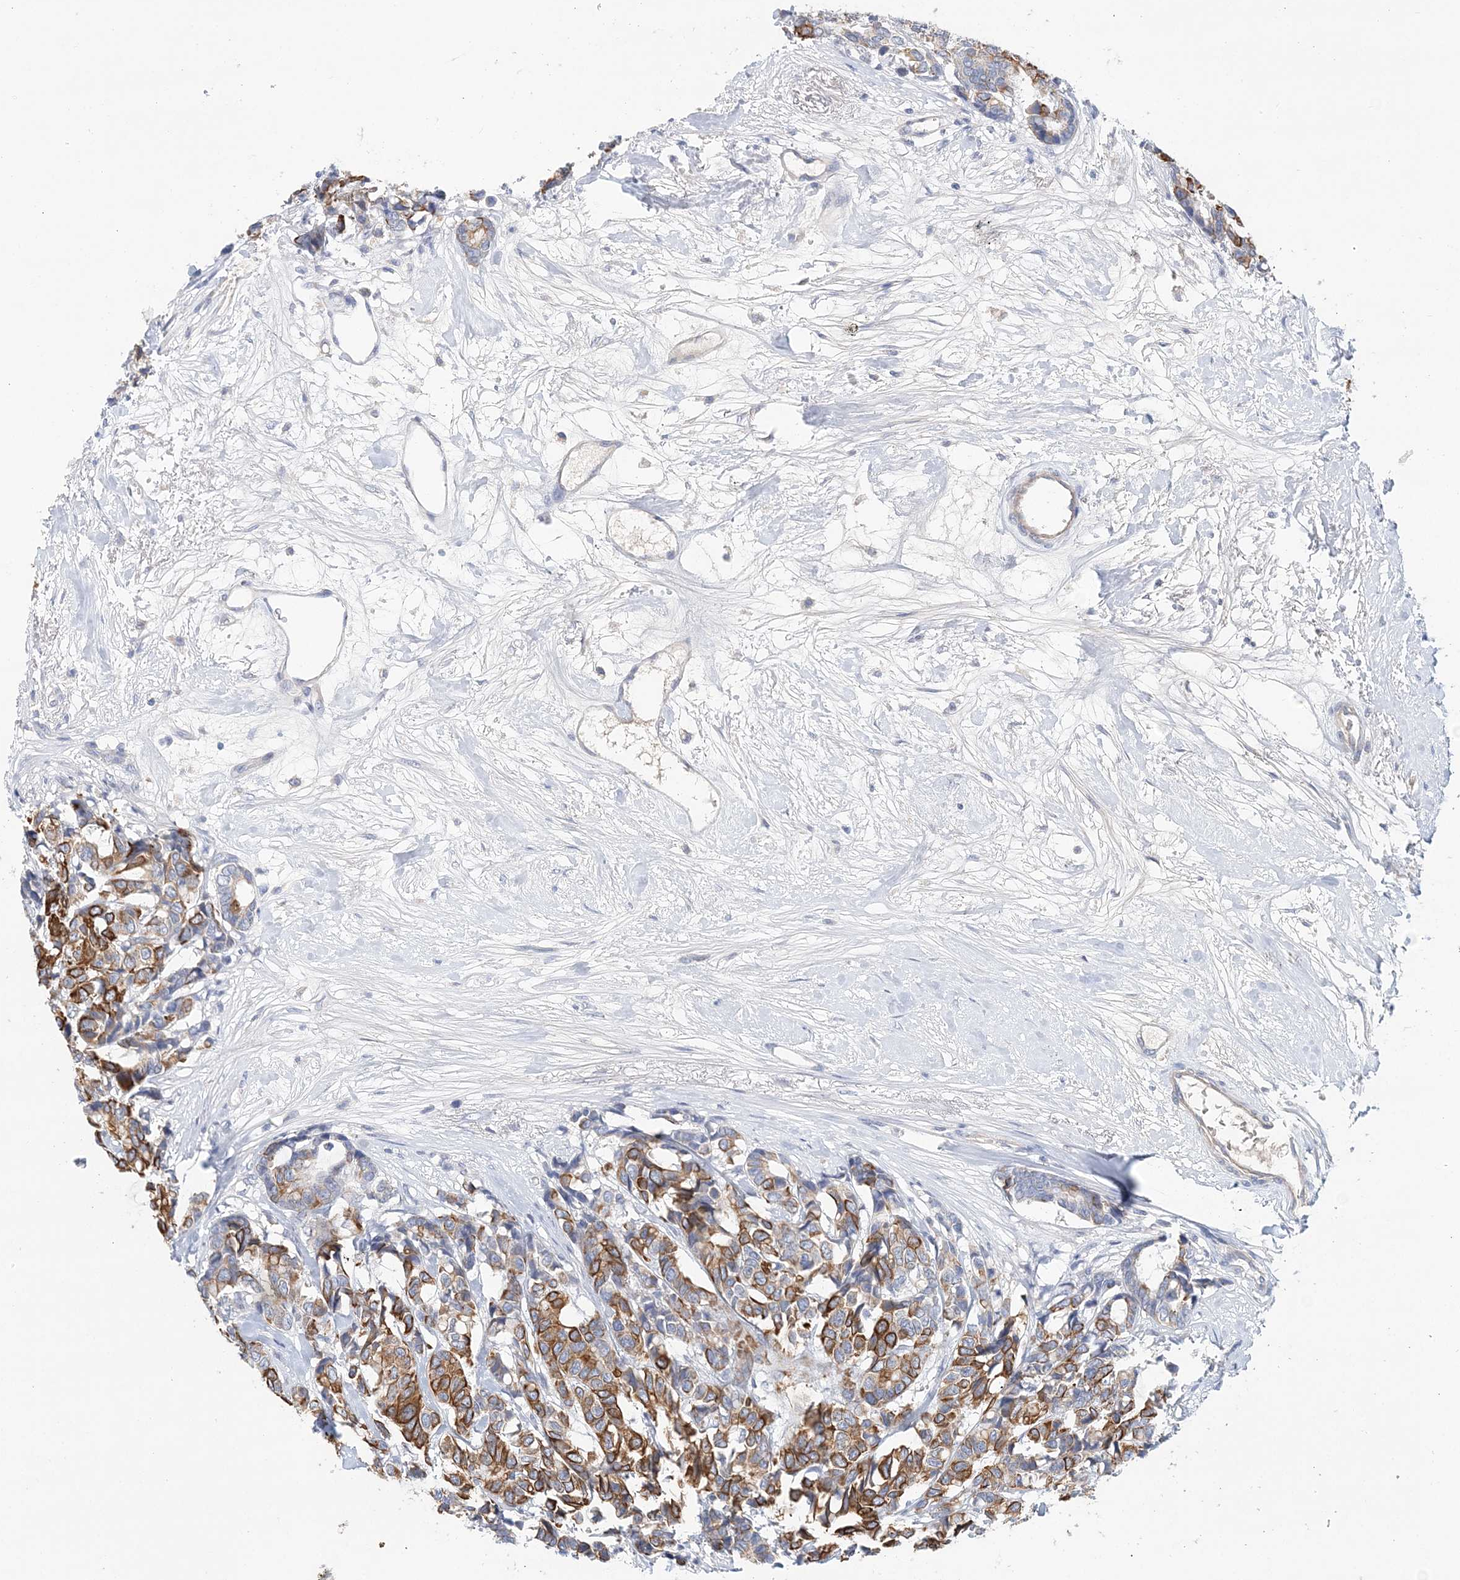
{"staining": {"intensity": "moderate", "quantity": "25%-75%", "location": "cytoplasmic/membranous"}, "tissue": "breast cancer", "cell_type": "Tumor cells", "image_type": "cancer", "snomed": [{"axis": "morphology", "description": "Duct carcinoma"}, {"axis": "topography", "description": "Breast"}], "caption": "Immunohistochemistry of human breast cancer shows medium levels of moderate cytoplasmic/membranous expression in about 25%-75% of tumor cells. Ihc stains the protein in brown and the nuclei are stained blue.", "gene": "LRRIQ4", "patient": {"sex": "female", "age": 87}}